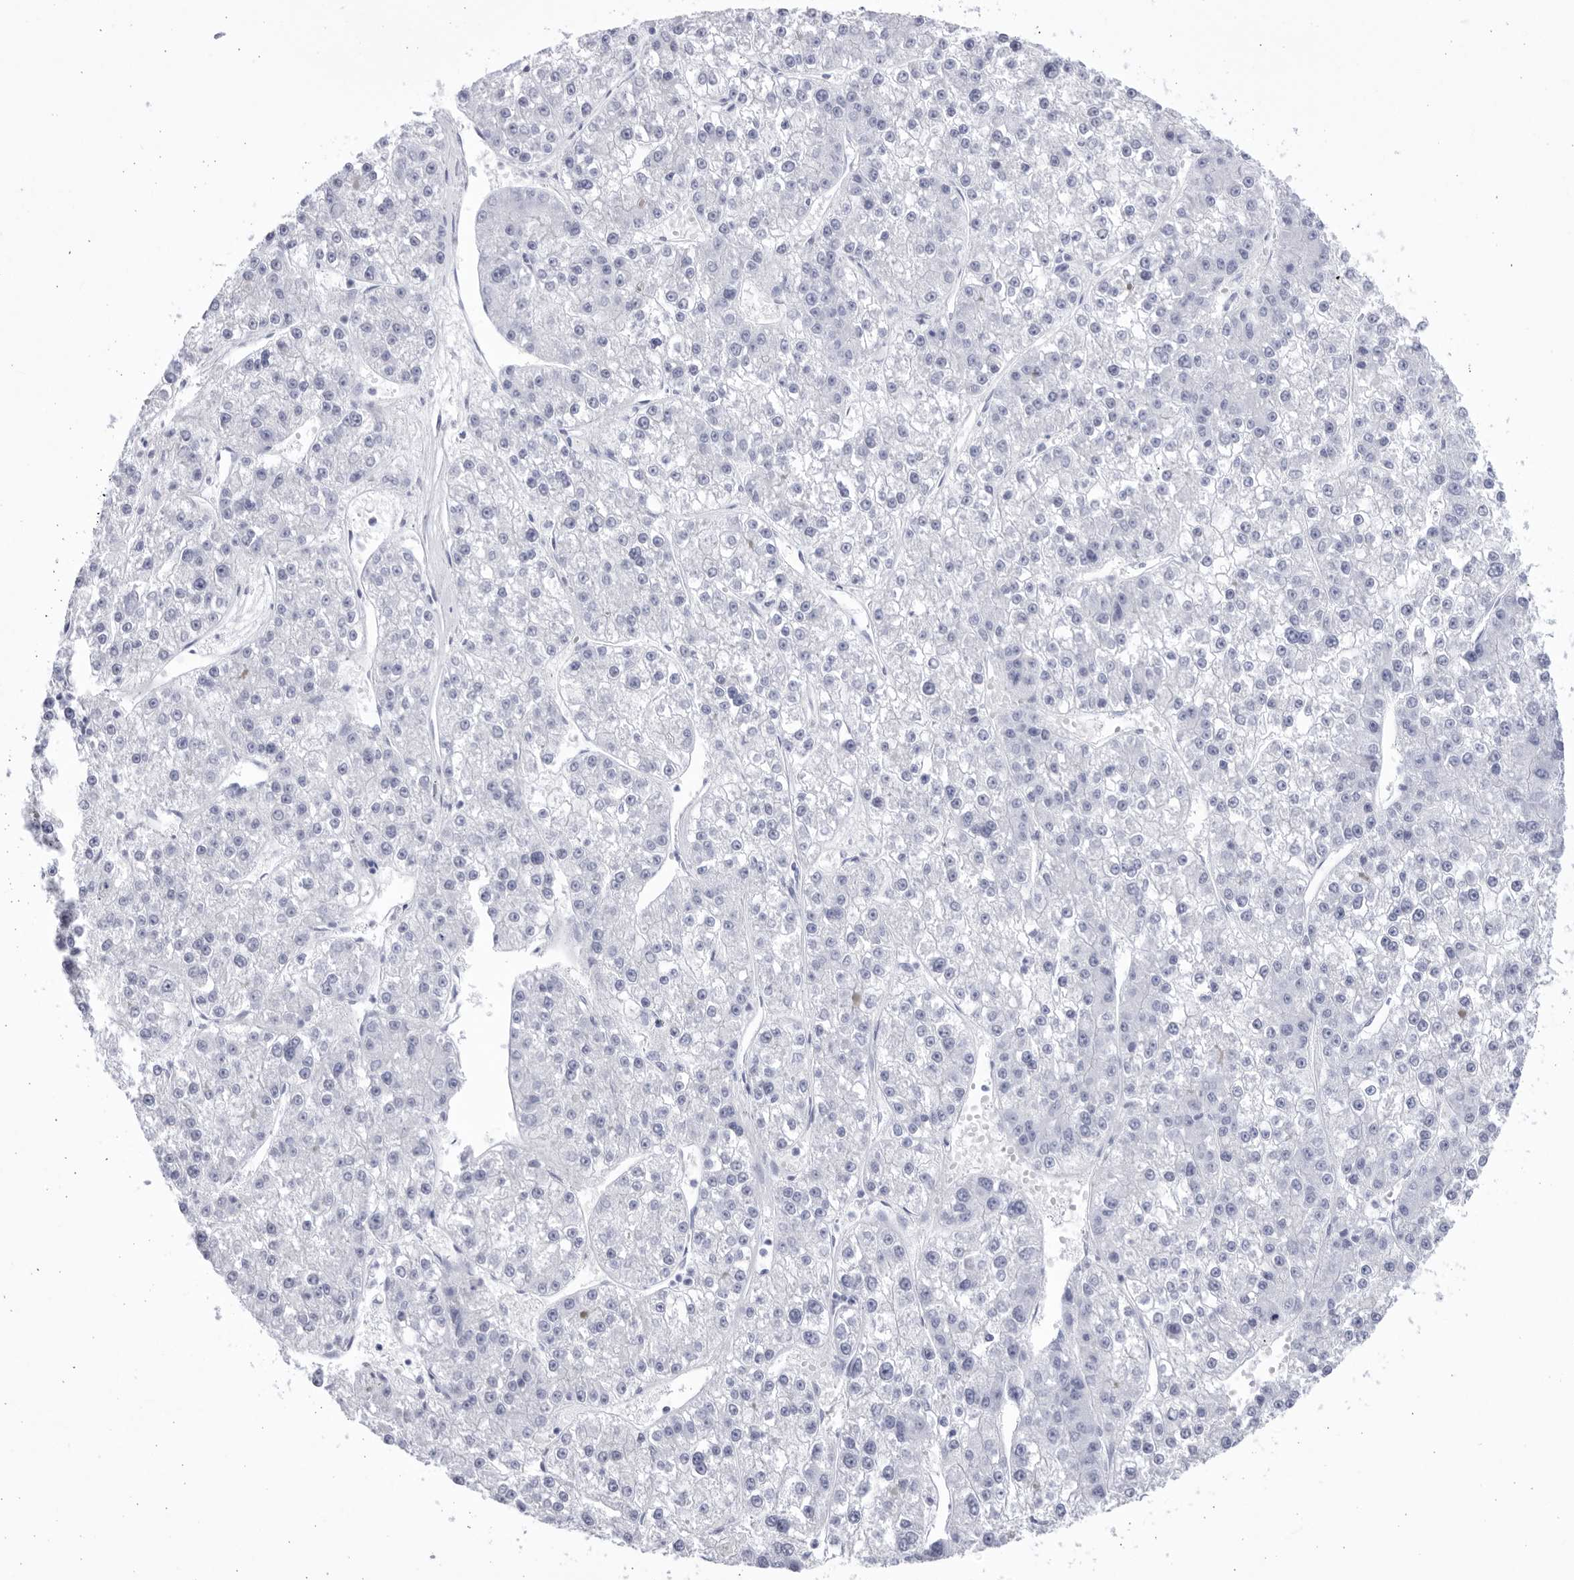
{"staining": {"intensity": "negative", "quantity": "none", "location": "none"}, "tissue": "liver cancer", "cell_type": "Tumor cells", "image_type": "cancer", "snomed": [{"axis": "morphology", "description": "Carcinoma, Hepatocellular, NOS"}, {"axis": "topography", "description": "Liver"}], "caption": "Immunohistochemistry (IHC) micrograph of neoplastic tissue: liver hepatocellular carcinoma stained with DAB shows no significant protein expression in tumor cells. Nuclei are stained in blue.", "gene": "CCDC181", "patient": {"sex": "female", "age": 73}}